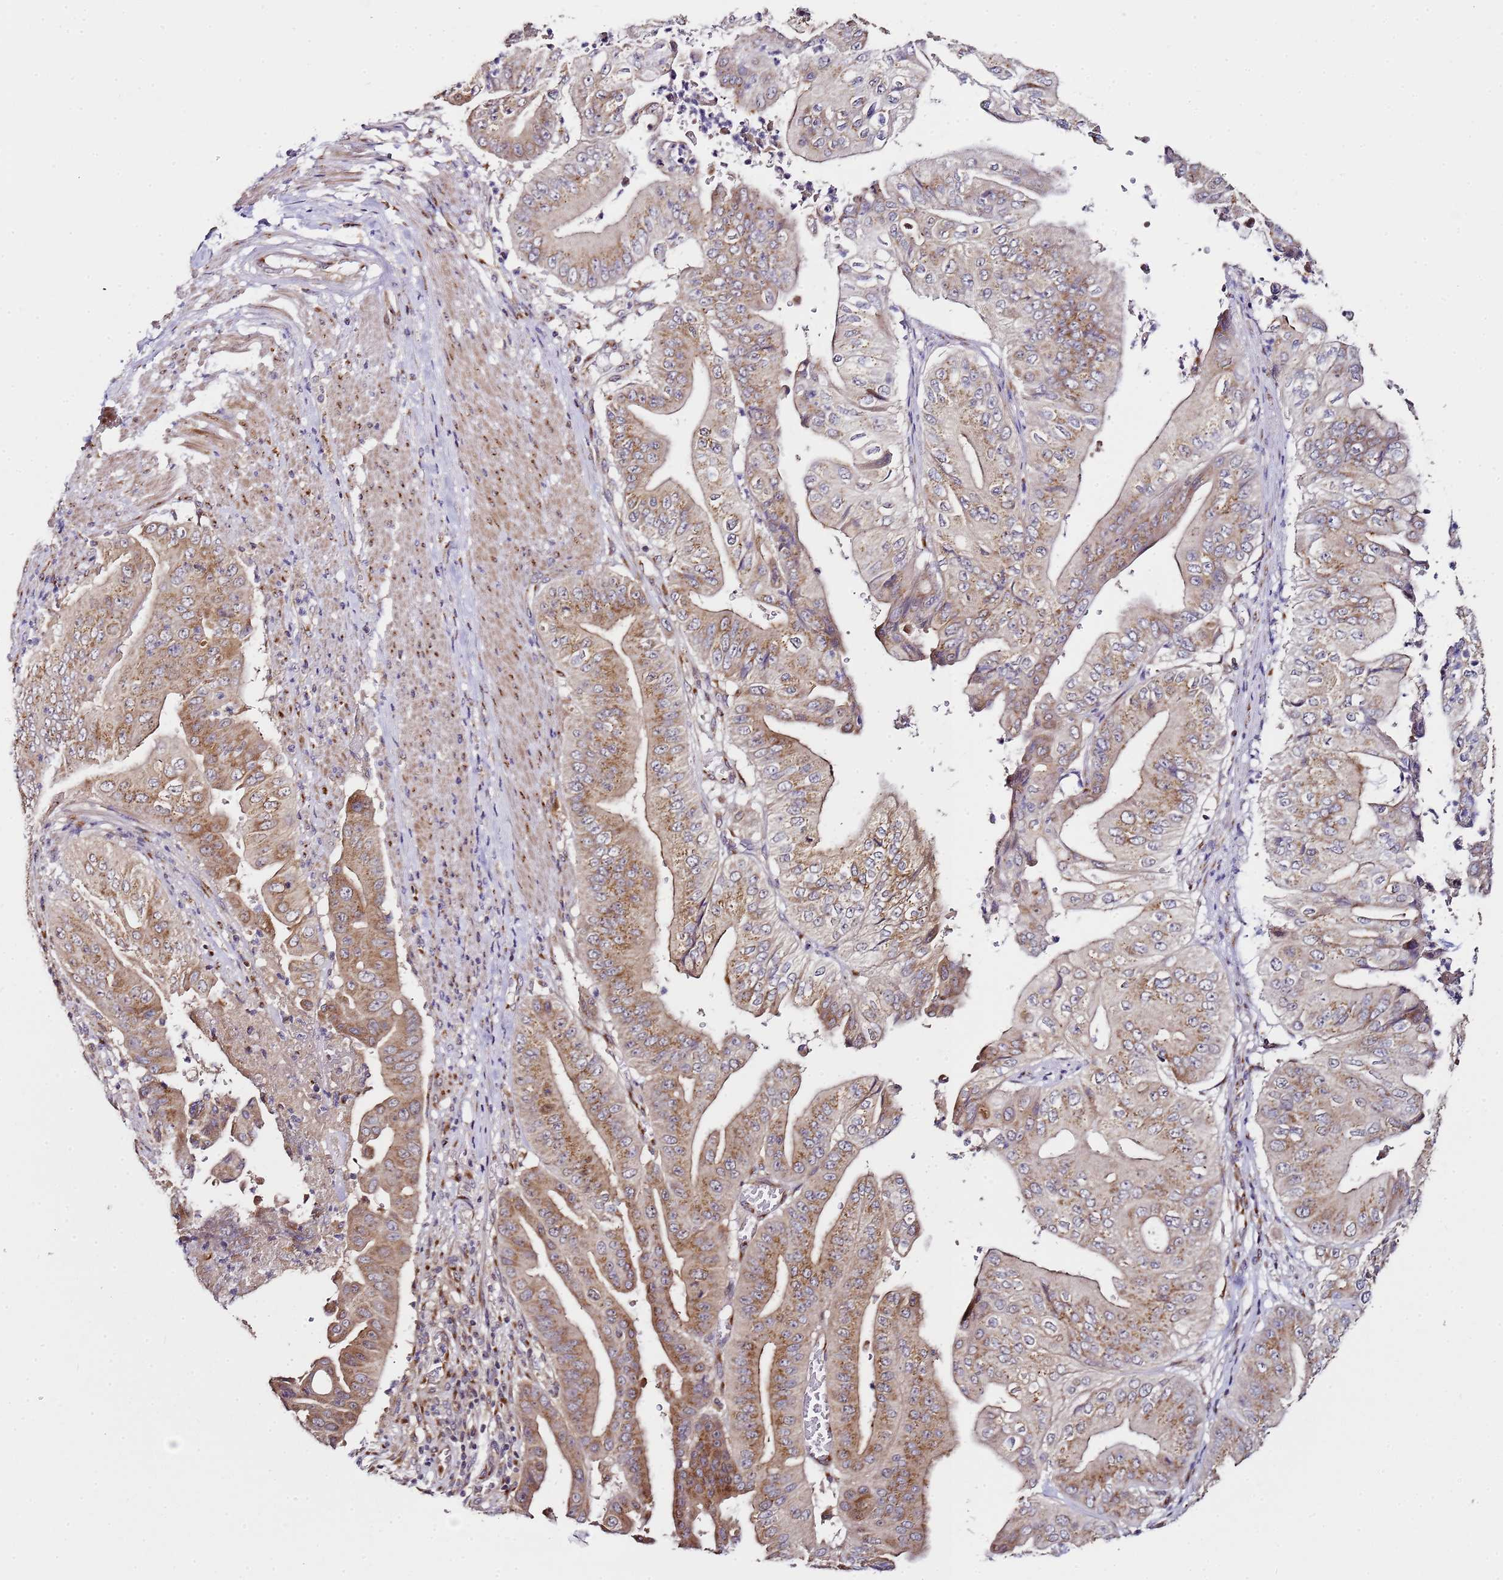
{"staining": {"intensity": "moderate", "quantity": "25%-75%", "location": "cytoplasmic/membranous"}, "tissue": "pancreatic cancer", "cell_type": "Tumor cells", "image_type": "cancer", "snomed": [{"axis": "morphology", "description": "Adenocarcinoma, NOS"}, {"axis": "topography", "description": "Pancreas"}], "caption": "A high-resolution histopathology image shows immunohistochemistry staining of pancreatic adenocarcinoma, which displays moderate cytoplasmic/membranous expression in approximately 25%-75% of tumor cells. The staining was performed using DAB (3,3'-diaminobenzidine), with brown indicating positive protein expression. Nuclei are stained blue with hematoxylin.", "gene": "MRPL49", "patient": {"sex": "female", "age": 77}}